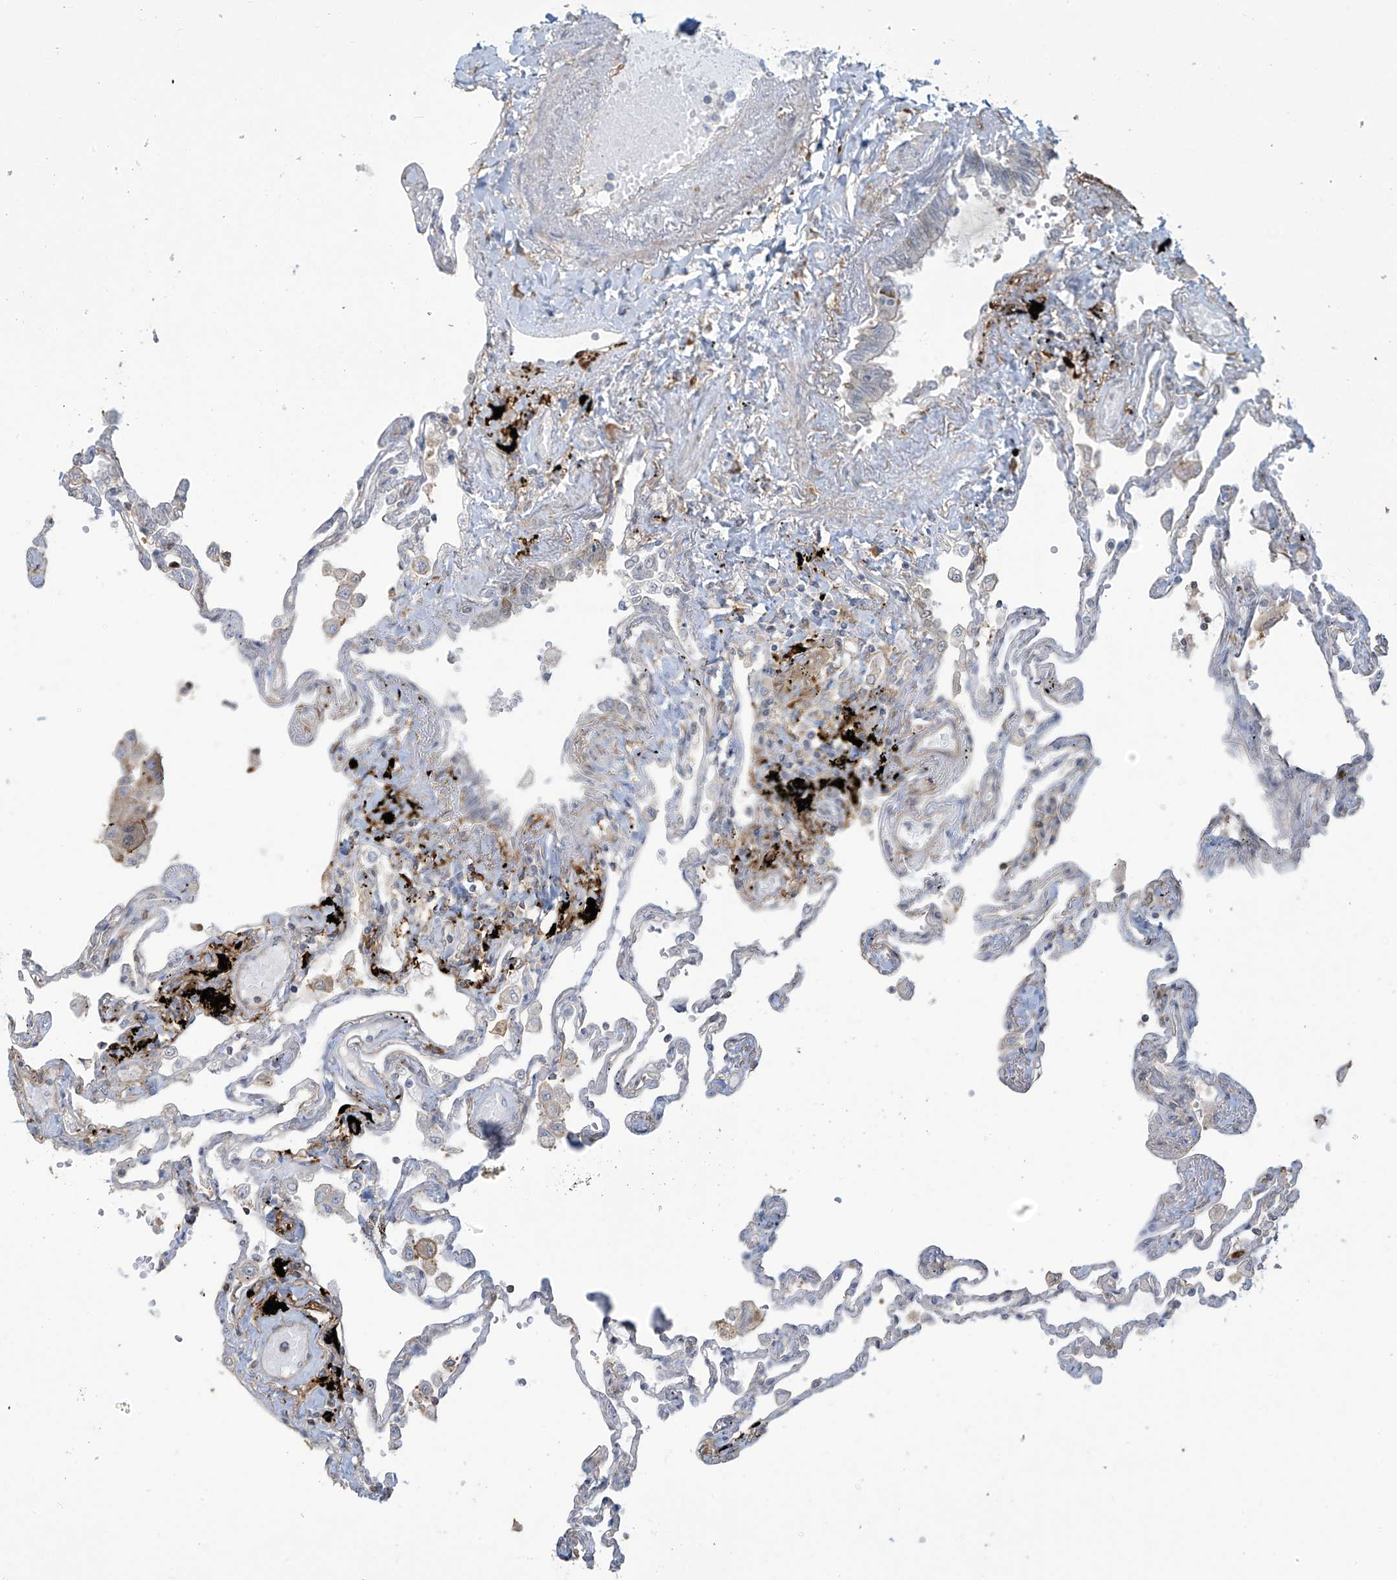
{"staining": {"intensity": "negative", "quantity": "none", "location": "none"}, "tissue": "lung", "cell_type": "Alveolar cells", "image_type": "normal", "snomed": [{"axis": "morphology", "description": "Normal tissue, NOS"}, {"axis": "topography", "description": "Lung"}], "caption": "A histopathology image of human lung is negative for staining in alveolar cells. (DAB immunohistochemistry with hematoxylin counter stain).", "gene": "TAGAP", "patient": {"sex": "female", "age": 67}}